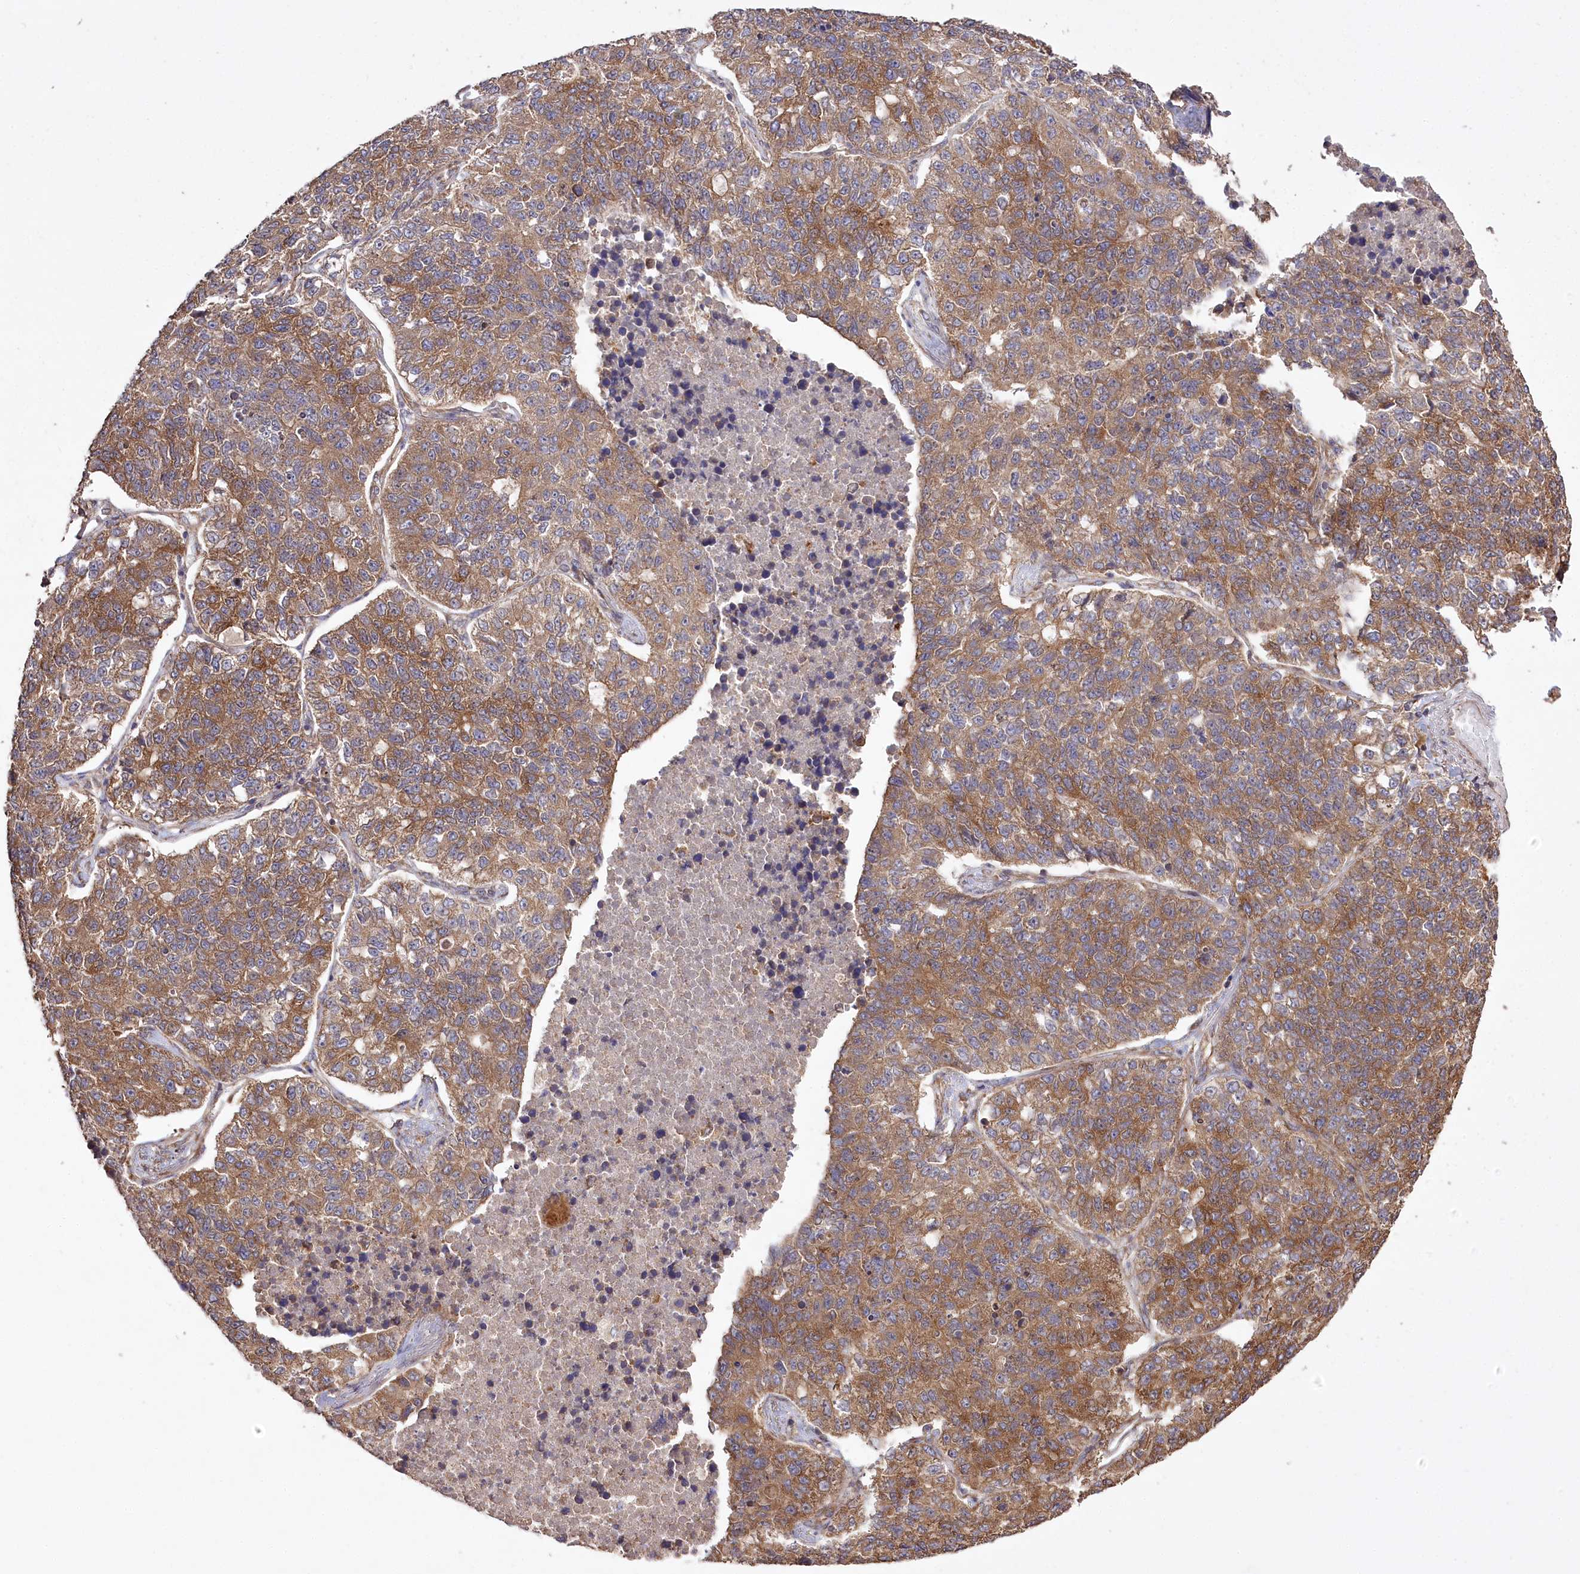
{"staining": {"intensity": "moderate", "quantity": ">75%", "location": "cytoplasmic/membranous"}, "tissue": "lung cancer", "cell_type": "Tumor cells", "image_type": "cancer", "snomed": [{"axis": "morphology", "description": "Adenocarcinoma, NOS"}, {"axis": "topography", "description": "Lung"}], "caption": "Protein expression analysis of lung adenocarcinoma displays moderate cytoplasmic/membranous positivity in approximately >75% of tumor cells. The staining was performed using DAB to visualize the protein expression in brown, while the nuclei were stained in blue with hematoxylin (Magnification: 20x).", "gene": "PRSS53", "patient": {"sex": "male", "age": 49}}